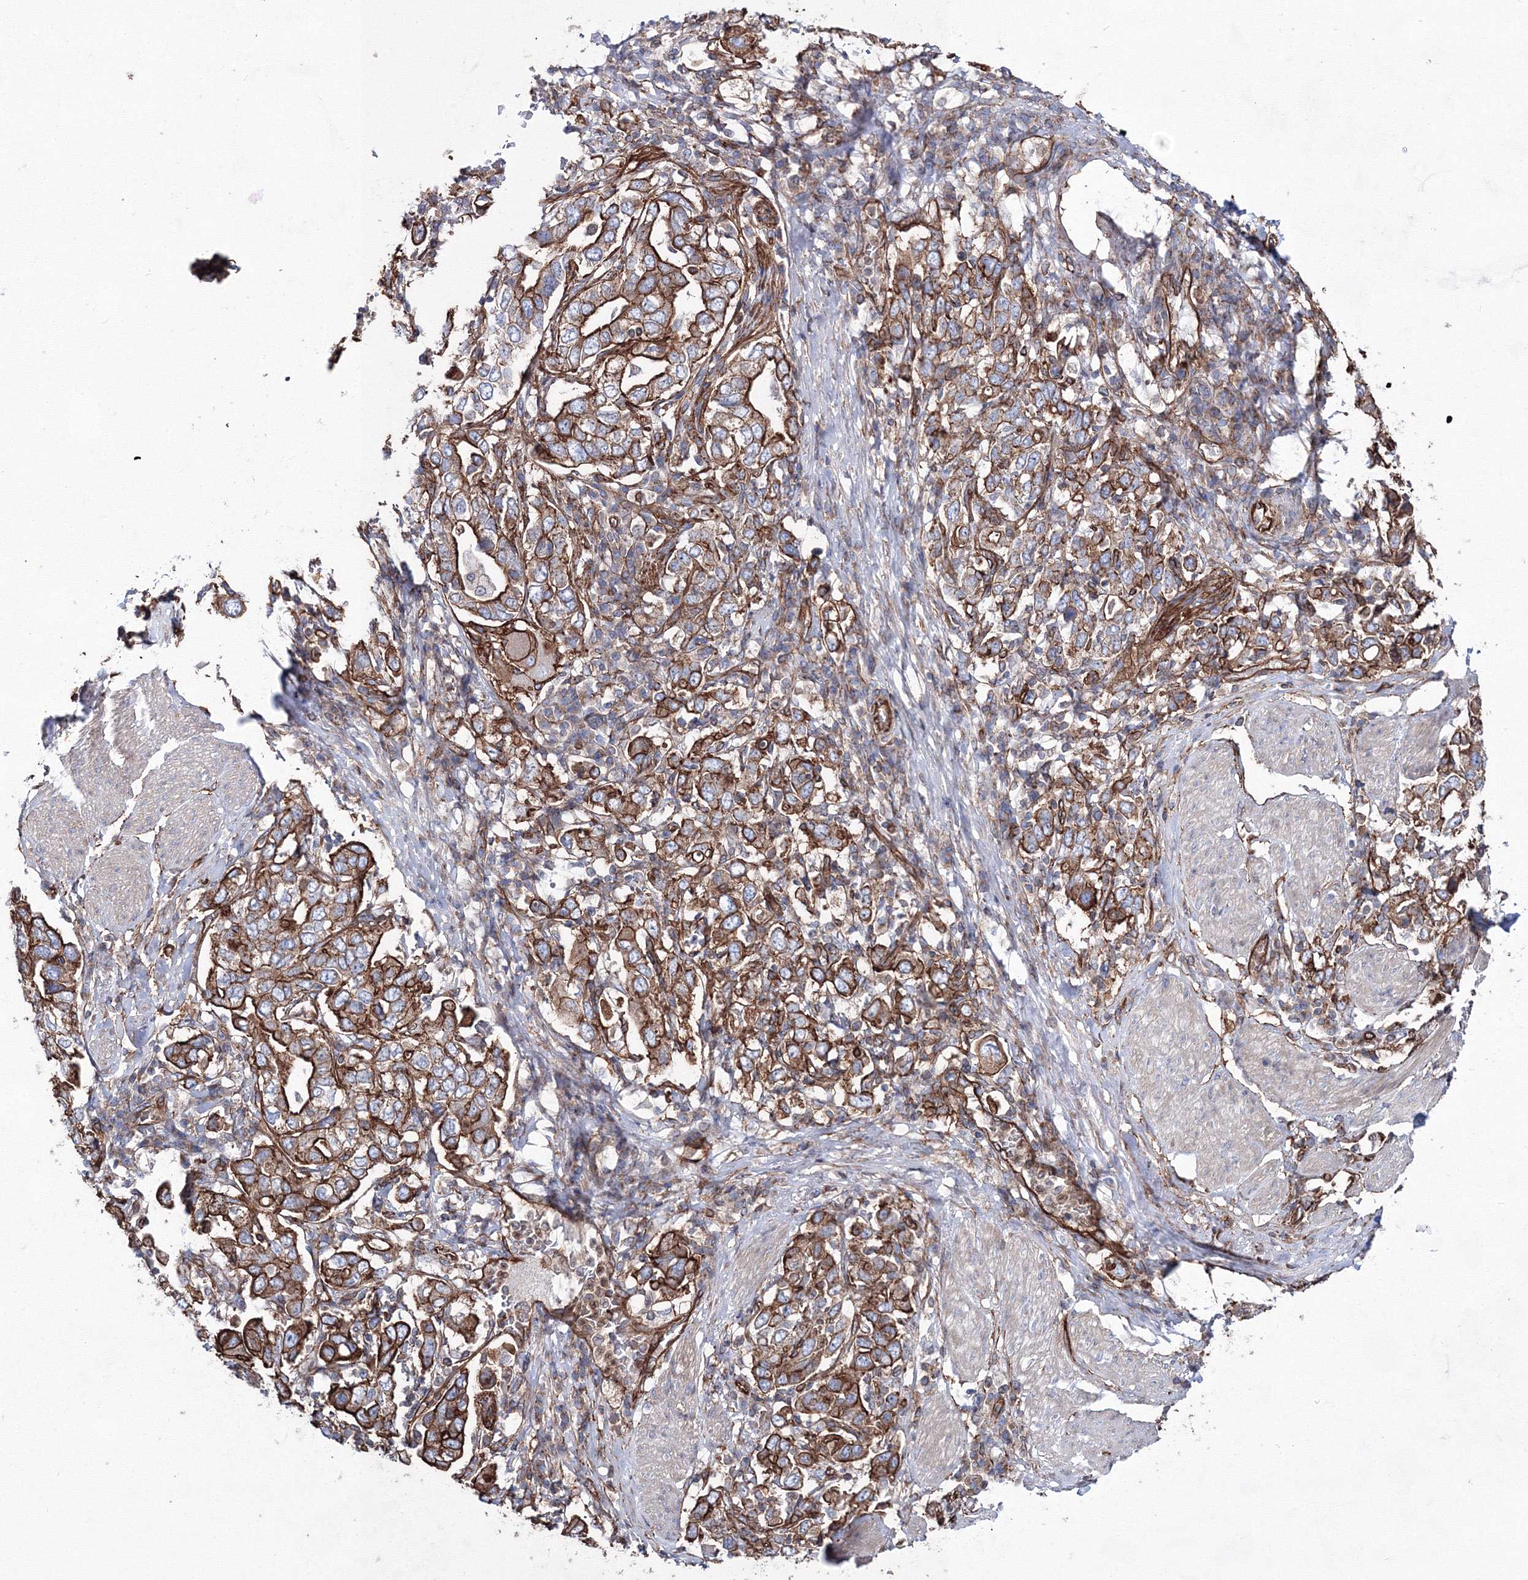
{"staining": {"intensity": "strong", "quantity": ">75%", "location": "cytoplasmic/membranous"}, "tissue": "stomach cancer", "cell_type": "Tumor cells", "image_type": "cancer", "snomed": [{"axis": "morphology", "description": "Adenocarcinoma, NOS"}, {"axis": "topography", "description": "Stomach, upper"}], "caption": "A brown stain shows strong cytoplasmic/membranous positivity of a protein in human stomach cancer tumor cells. (Stains: DAB (3,3'-diaminobenzidine) in brown, nuclei in blue, Microscopy: brightfield microscopy at high magnification).", "gene": "ANKRD37", "patient": {"sex": "male", "age": 62}}